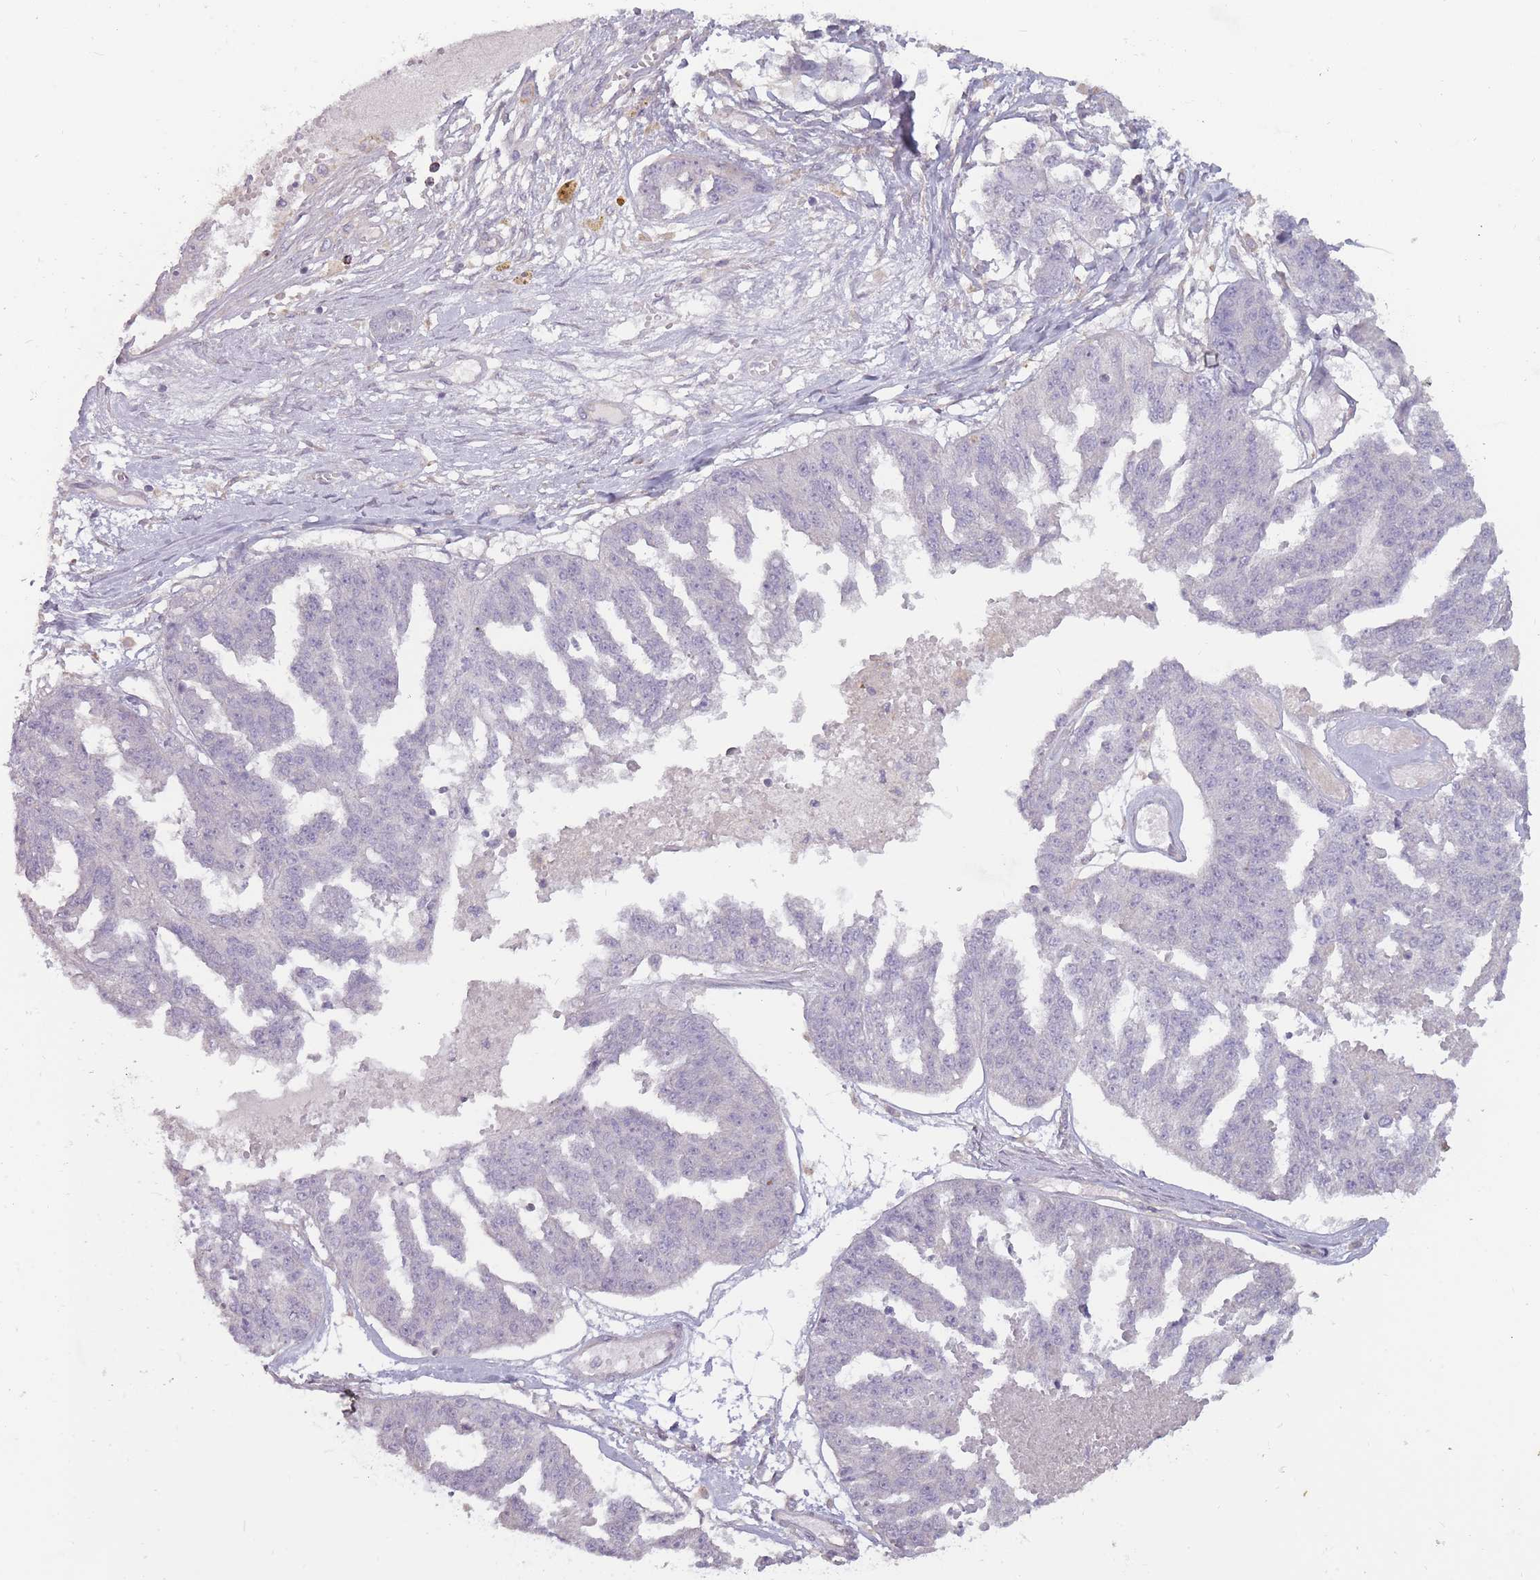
{"staining": {"intensity": "negative", "quantity": "none", "location": "none"}, "tissue": "ovarian cancer", "cell_type": "Tumor cells", "image_type": "cancer", "snomed": [{"axis": "morphology", "description": "Cystadenocarcinoma, serous, NOS"}, {"axis": "topography", "description": "Ovary"}], "caption": "Photomicrograph shows no significant protein positivity in tumor cells of ovarian cancer.", "gene": "TET3", "patient": {"sex": "female", "age": 58}}